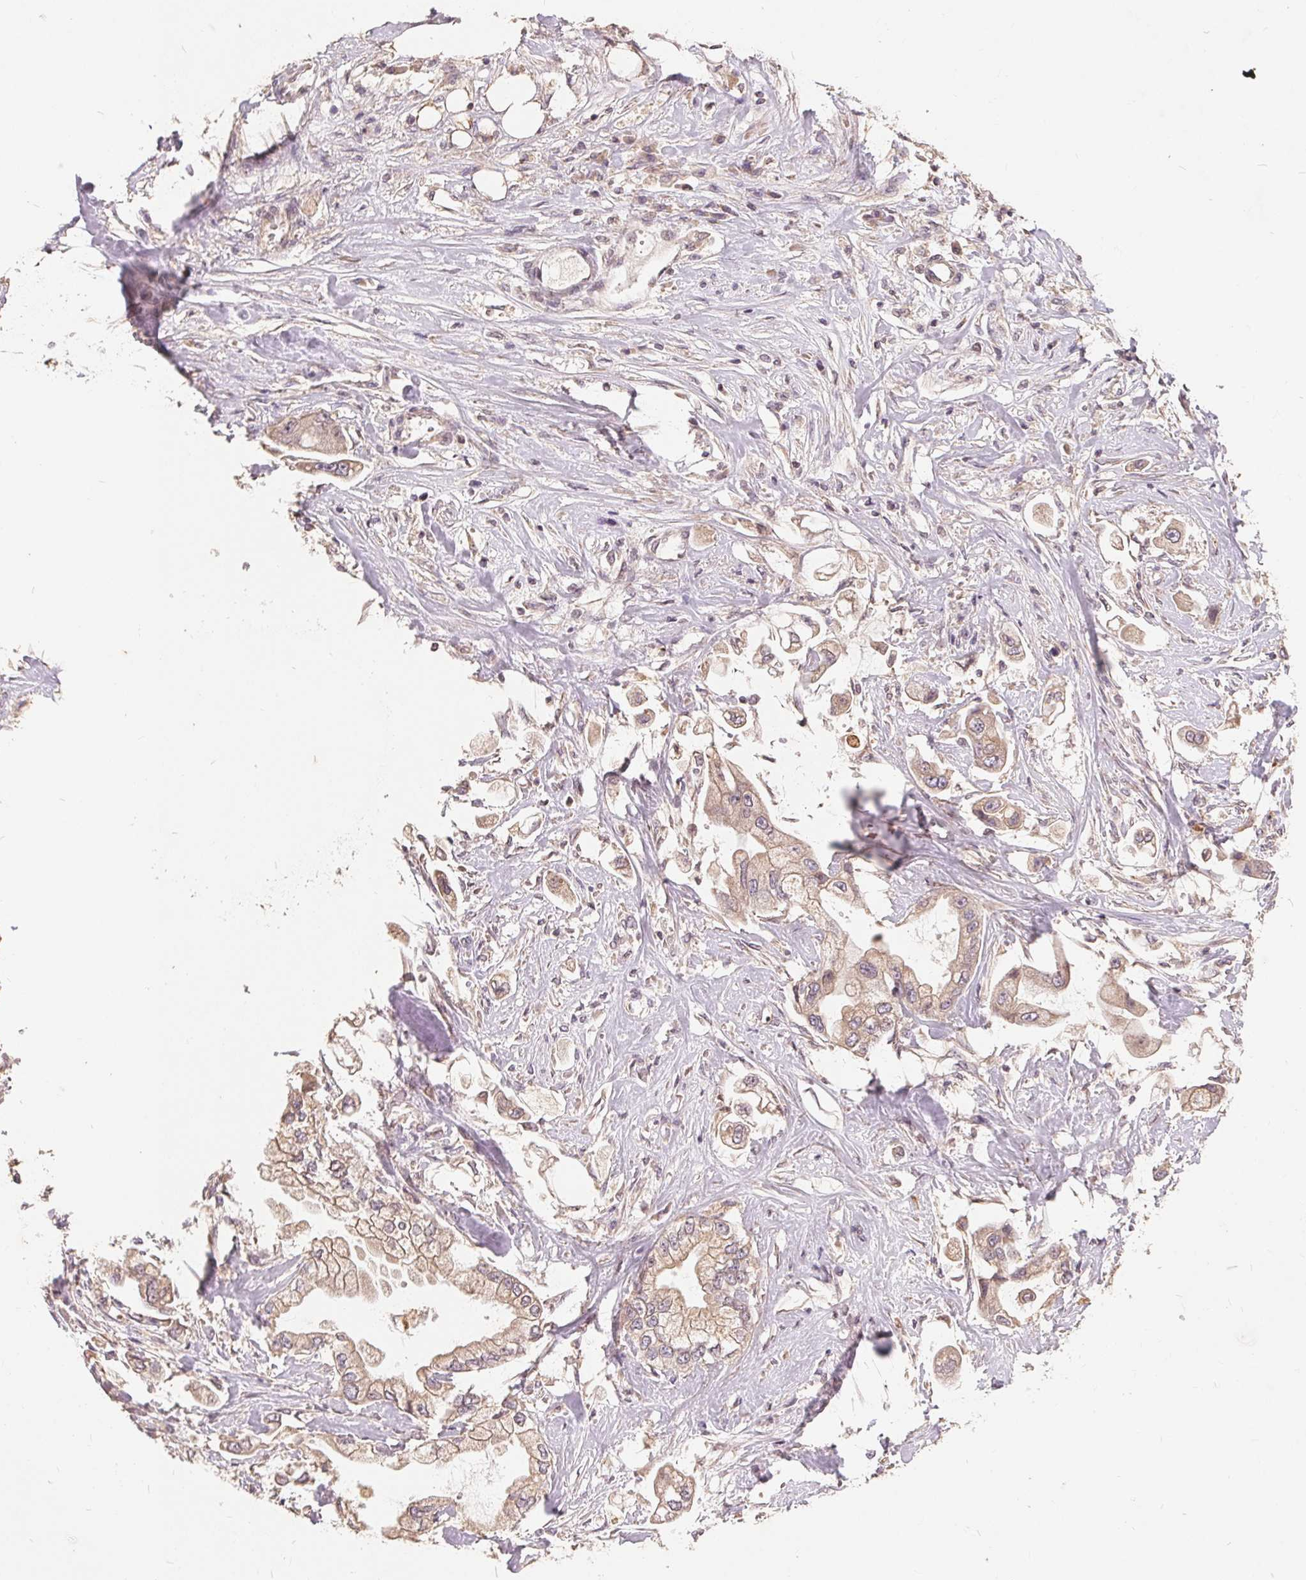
{"staining": {"intensity": "weak", "quantity": "25%-75%", "location": "cytoplasmic/membranous"}, "tissue": "stomach cancer", "cell_type": "Tumor cells", "image_type": "cancer", "snomed": [{"axis": "morphology", "description": "Adenocarcinoma, NOS"}, {"axis": "topography", "description": "Stomach"}], "caption": "A brown stain highlights weak cytoplasmic/membranous expression of a protein in stomach cancer tumor cells.", "gene": "CDIPT", "patient": {"sex": "male", "age": 62}}